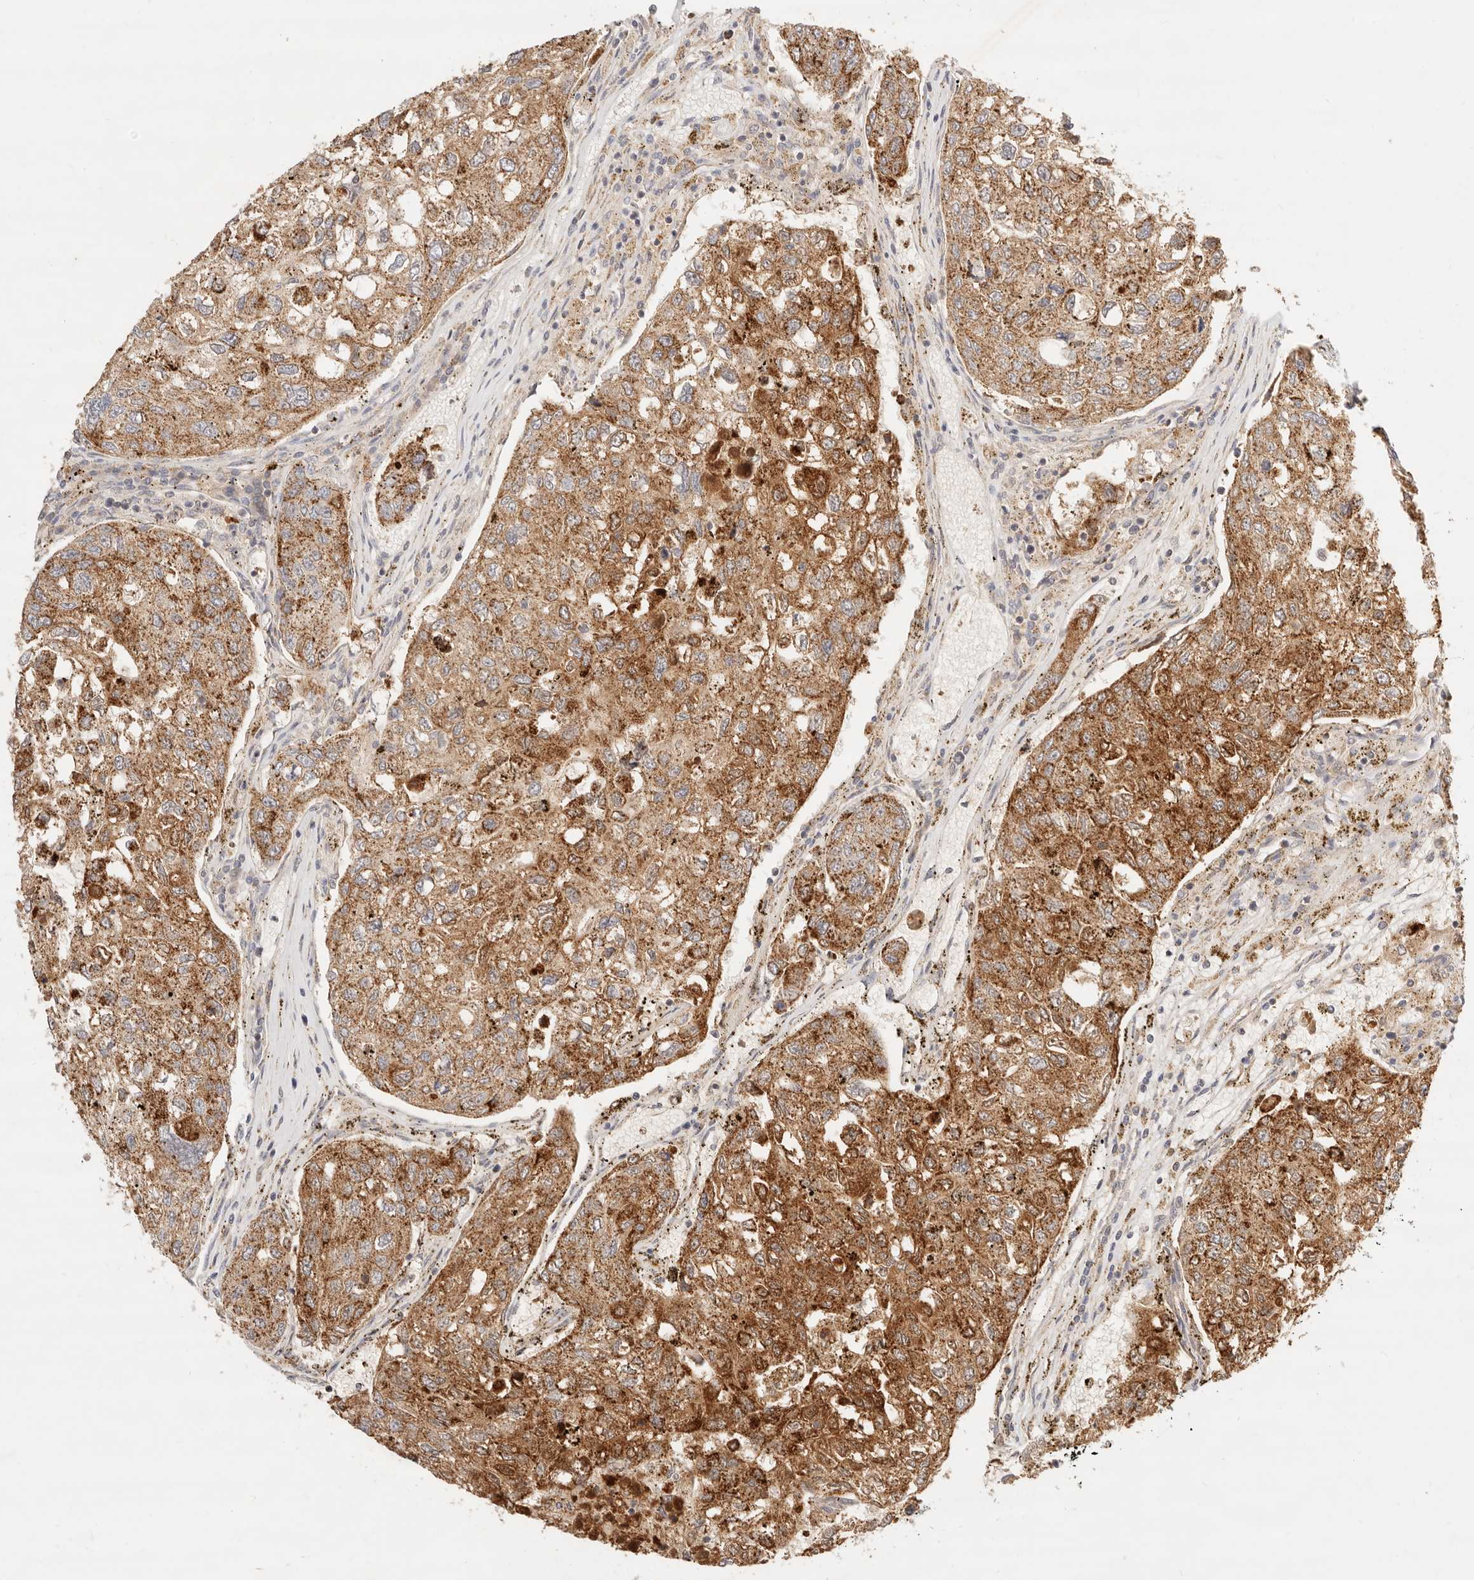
{"staining": {"intensity": "moderate", "quantity": ">75%", "location": "cytoplasmic/membranous"}, "tissue": "urothelial cancer", "cell_type": "Tumor cells", "image_type": "cancer", "snomed": [{"axis": "morphology", "description": "Urothelial carcinoma, High grade"}, {"axis": "topography", "description": "Lymph node"}, {"axis": "topography", "description": "Urinary bladder"}], "caption": "Human high-grade urothelial carcinoma stained for a protein (brown) displays moderate cytoplasmic/membranous positive staining in approximately >75% of tumor cells.", "gene": "ACOX1", "patient": {"sex": "male", "age": 51}}